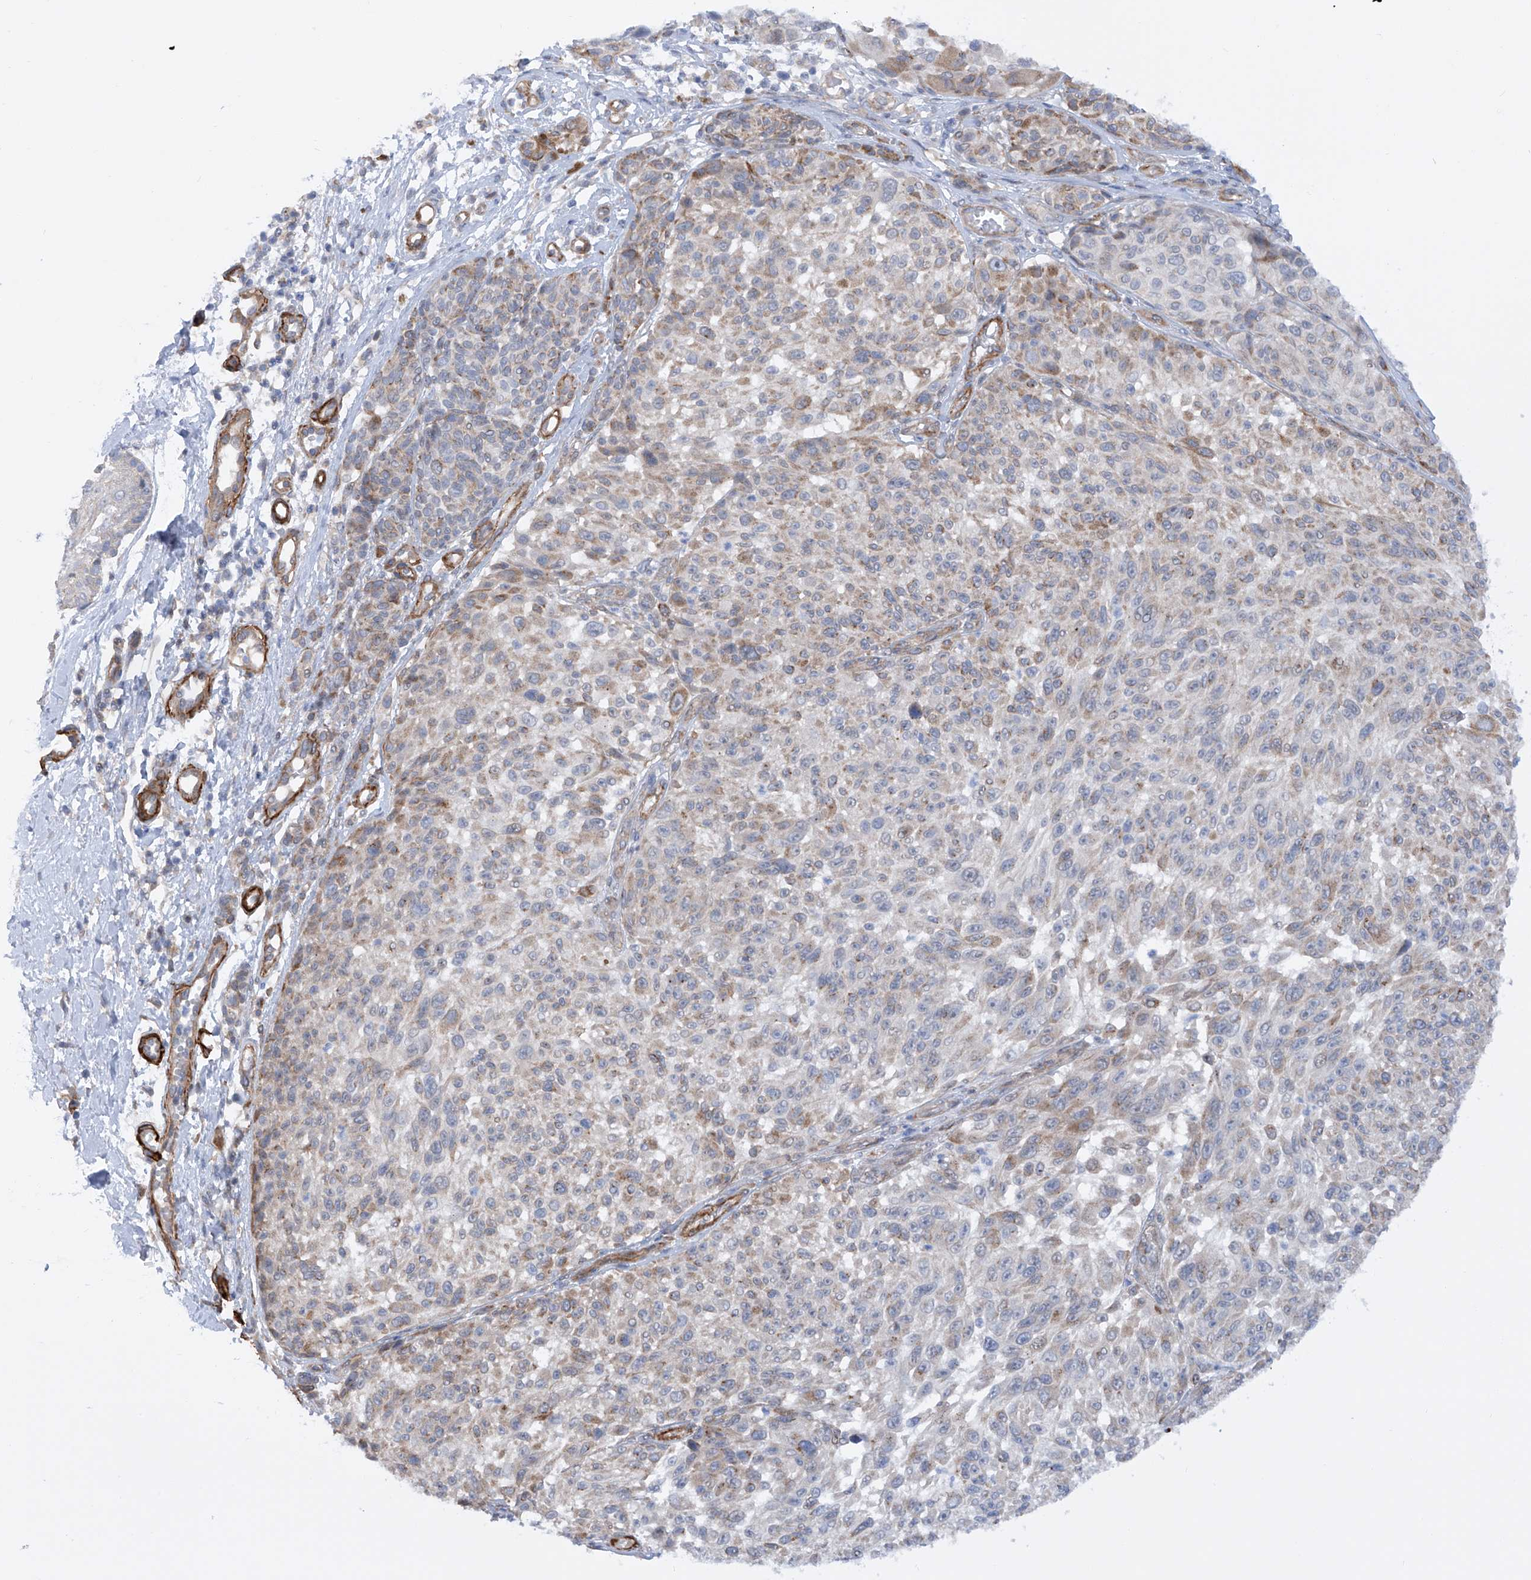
{"staining": {"intensity": "moderate", "quantity": "<25%", "location": "cytoplasmic/membranous"}, "tissue": "melanoma", "cell_type": "Tumor cells", "image_type": "cancer", "snomed": [{"axis": "morphology", "description": "Malignant melanoma, NOS"}, {"axis": "topography", "description": "Skin"}], "caption": "Human malignant melanoma stained for a protein (brown) displays moderate cytoplasmic/membranous positive staining in approximately <25% of tumor cells.", "gene": "ZNF490", "patient": {"sex": "male", "age": 83}}